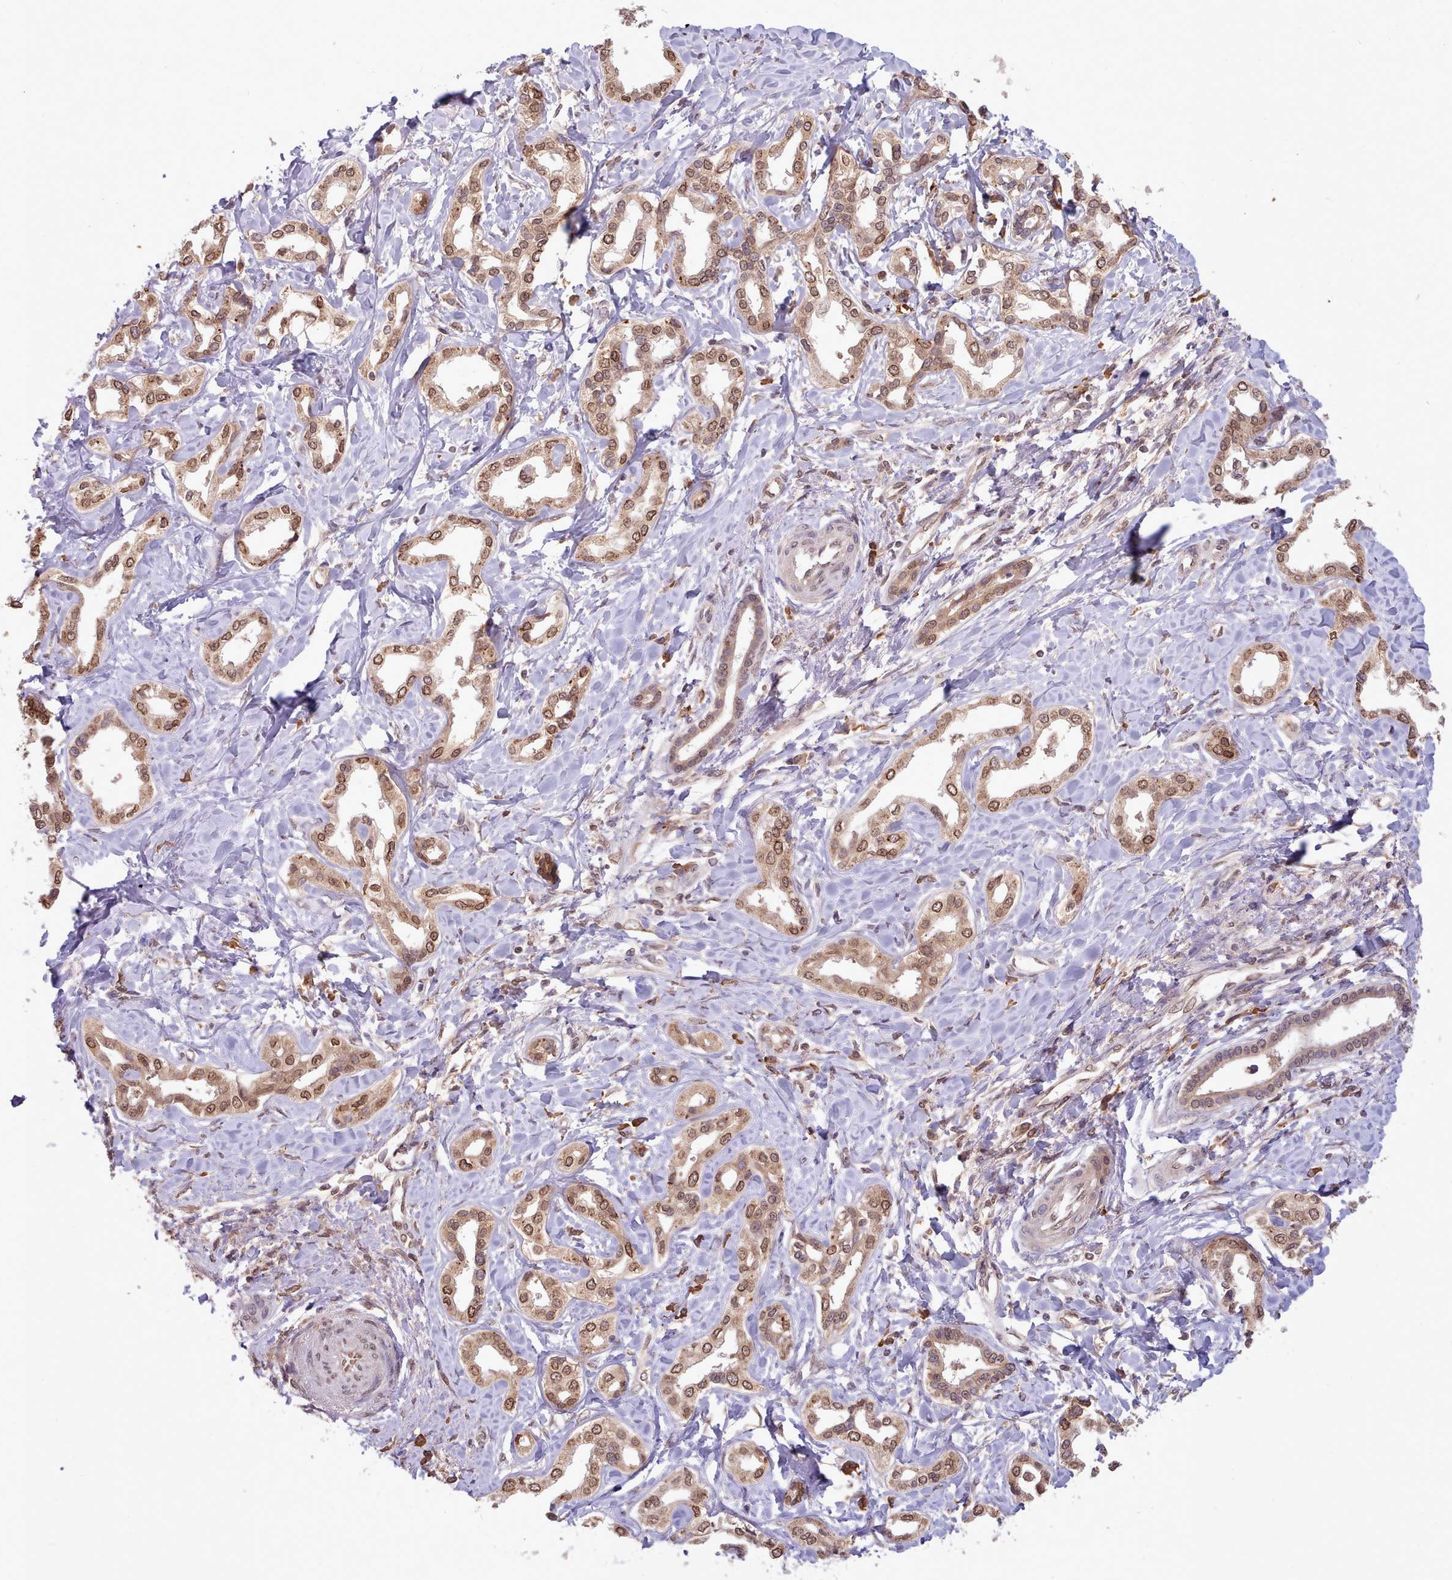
{"staining": {"intensity": "moderate", "quantity": ">75%", "location": "cytoplasmic/membranous,nuclear"}, "tissue": "liver cancer", "cell_type": "Tumor cells", "image_type": "cancer", "snomed": [{"axis": "morphology", "description": "Cholangiocarcinoma"}, {"axis": "topography", "description": "Liver"}], "caption": "Cholangiocarcinoma (liver) stained with immunohistochemistry (IHC) shows moderate cytoplasmic/membranous and nuclear positivity in approximately >75% of tumor cells. The staining is performed using DAB (3,3'-diaminobenzidine) brown chromogen to label protein expression. The nuclei are counter-stained blue using hematoxylin.", "gene": "PIP4P1", "patient": {"sex": "female", "age": 77}}